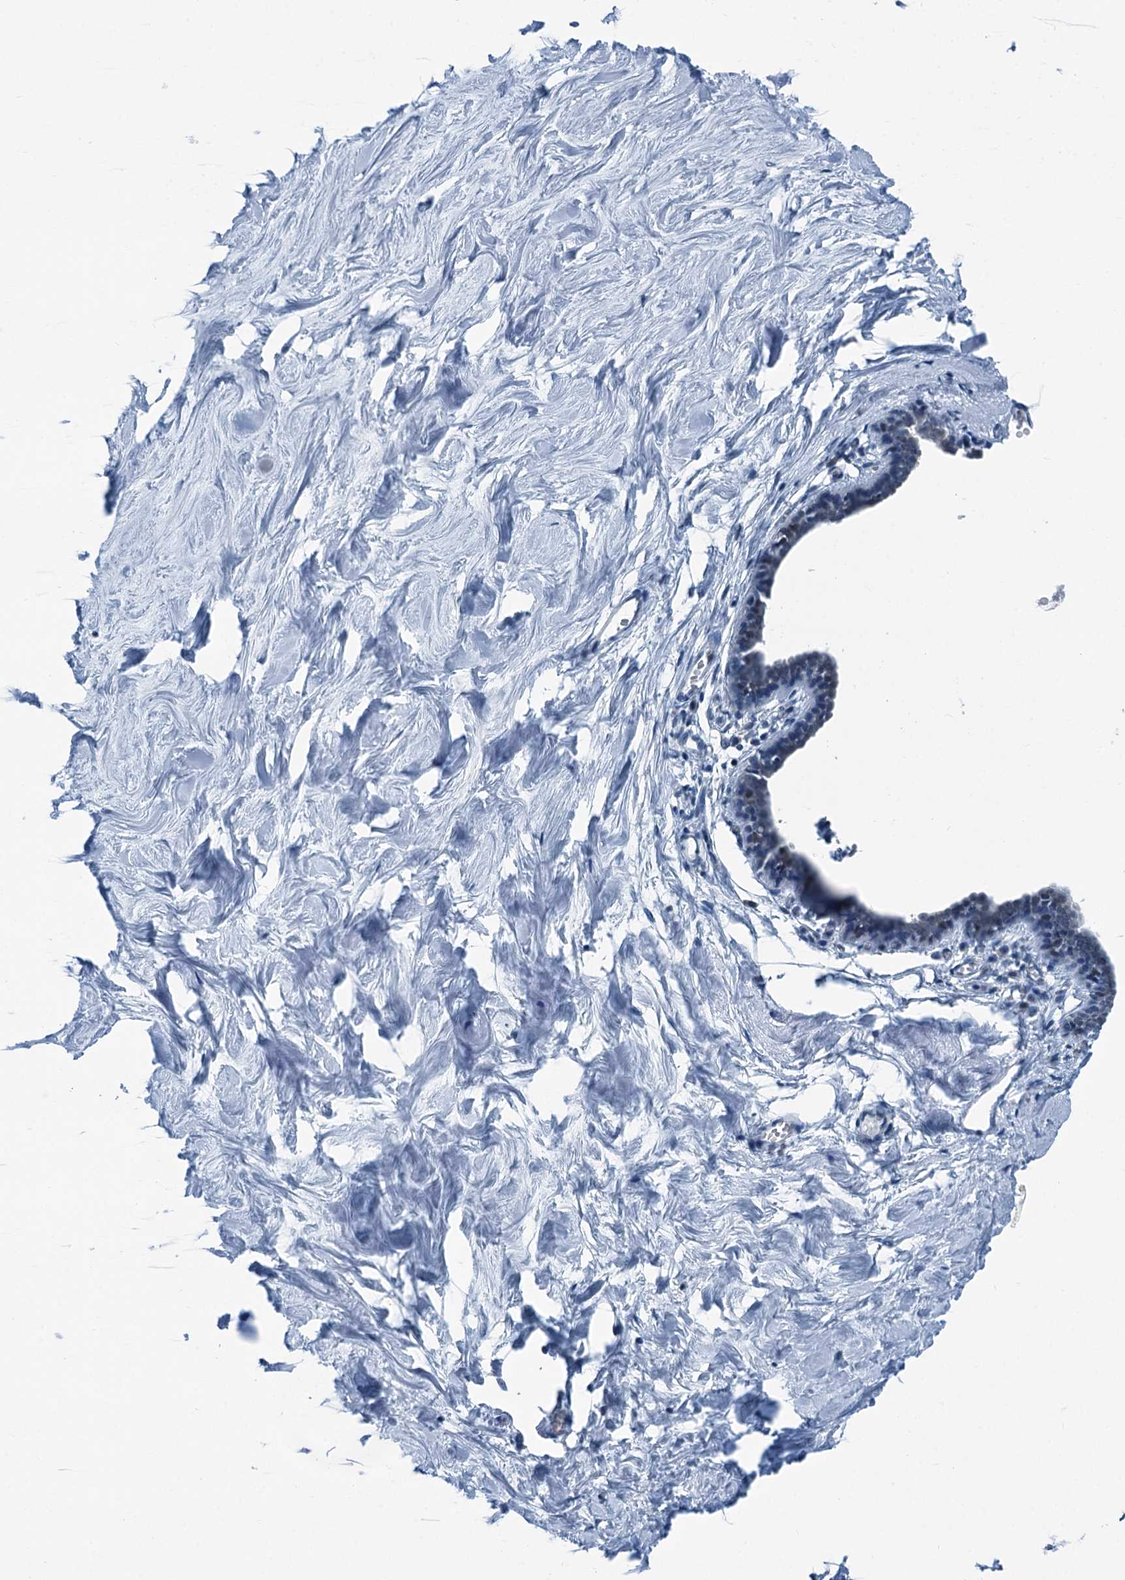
{"staining": {"intensity": "negative", "quantity": "none", "location": "none"}, "tissue": "breast", "cell_type": "Adipocytes", "image_type": "normal", "snomed": [{"axis": "morphology", "description": "Normal tissue, NOS"}, {"axis": "topography", "description": "Breast"}], "caption": "This is an immunohistochemistry photomicrograph of normal breast. There is no expression in adipocytes.", "gene": "TRPT1", "patient": {"sex": "female", "age": 27}}